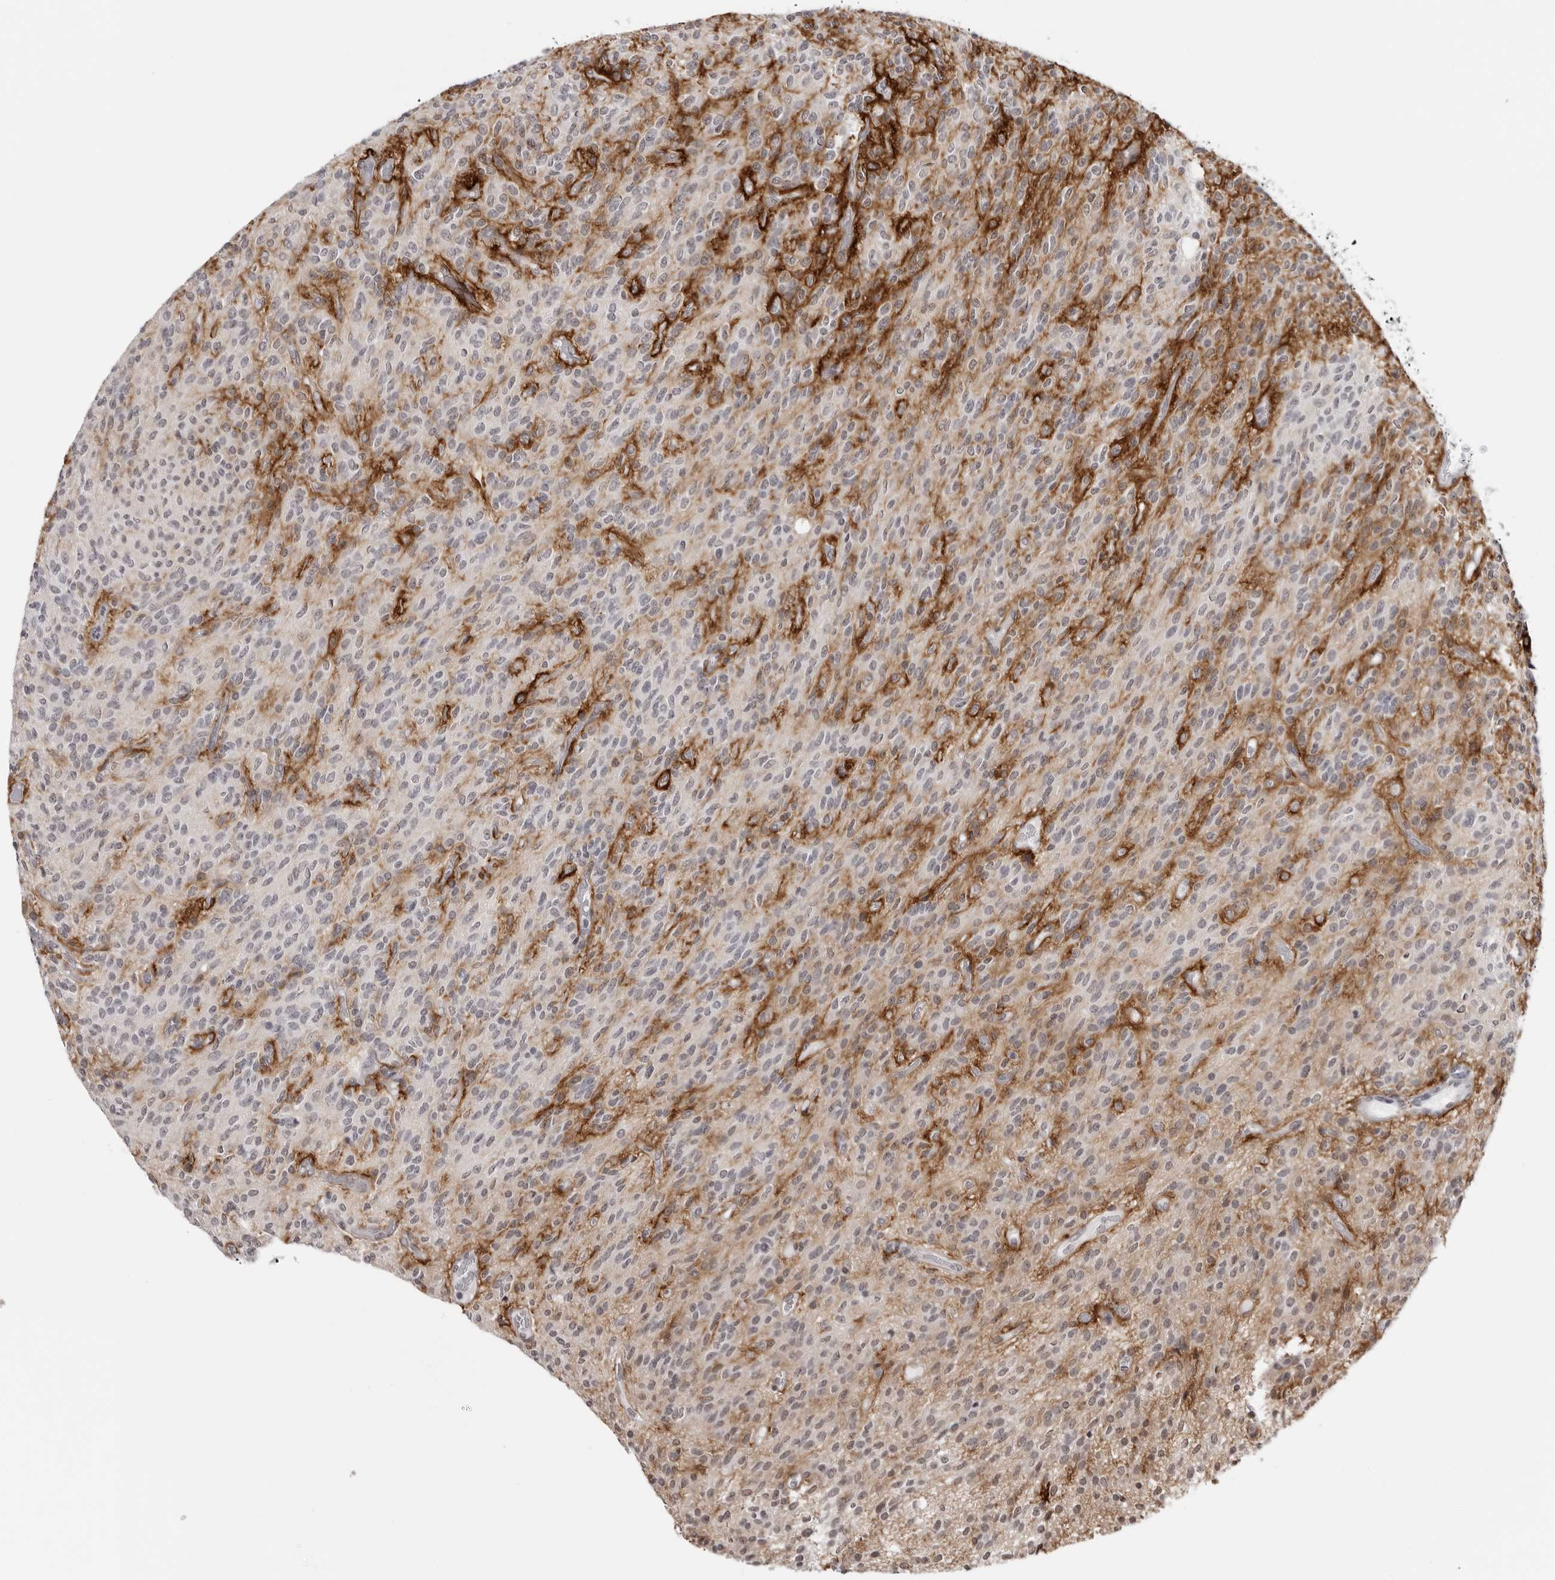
{"staining": {"intensity": "weak", "quantity": "<25%", "location": "nuclear"}, "tissue": "glioma", "cell_type": "Tumor cells", "image_type": "cancer", "snomed": [{"axis": "morphology", "description": "Glioma, malignant, High grade"}, {"axis": "topography", "description": "Brain"}], "caption": "A photomicrograph of human glioma is negative for staining in tumor cells.", "gene": "PRUNE1", "patient": {"sex": "male", "age": 34}}